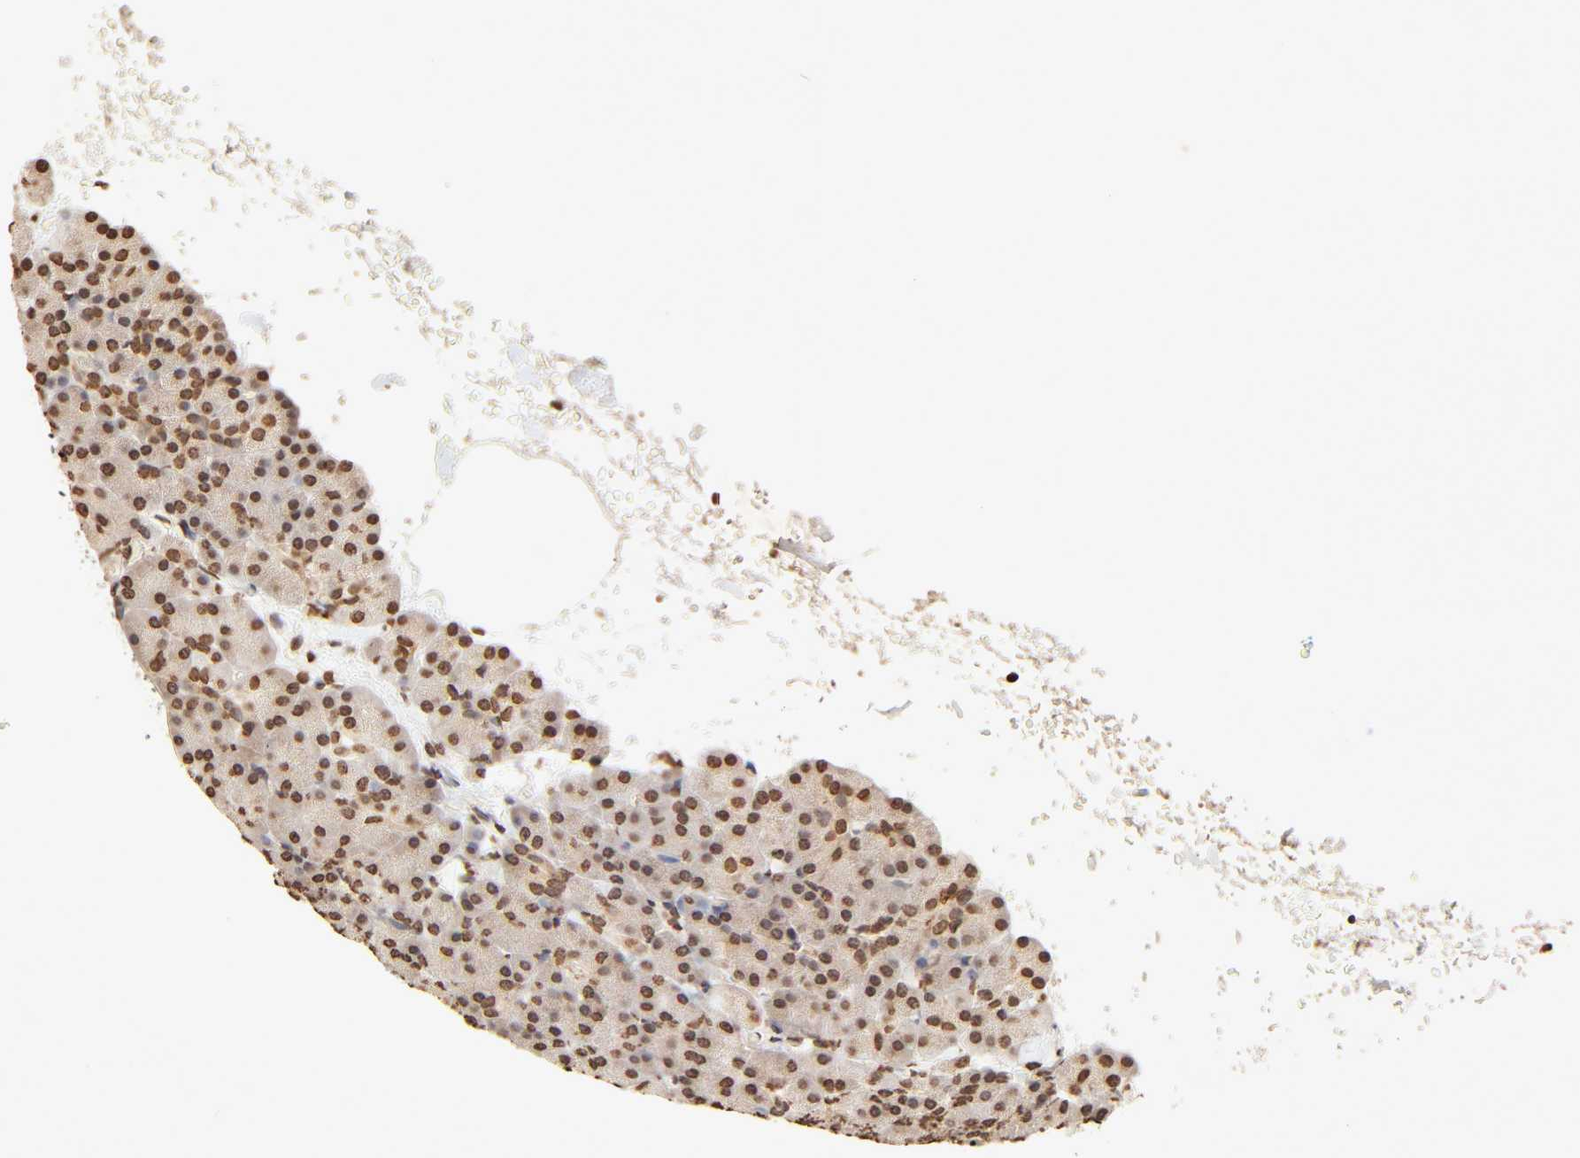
{"staining": {"intensity": "strong", "quantity": ">75%", "location": "cytoplasmic/membranous,nuclear"}, "tissue": "pancreas", "cell_type": "Exocrine glandular cells", "image_type": "normal", "snomed": [{"axis": "morphology", "description": "Normal tissue, NOS"}, {"axis": "topography", "description": "Pancreas"}], "caption": "Unremarkable pancreas reveals strong cytoplasmic/membranous,nuclear positivity in about >75% of exocrine glandular cells.", "gene": "TBL1X", "patient": {"sex": "female", "age": 43}}